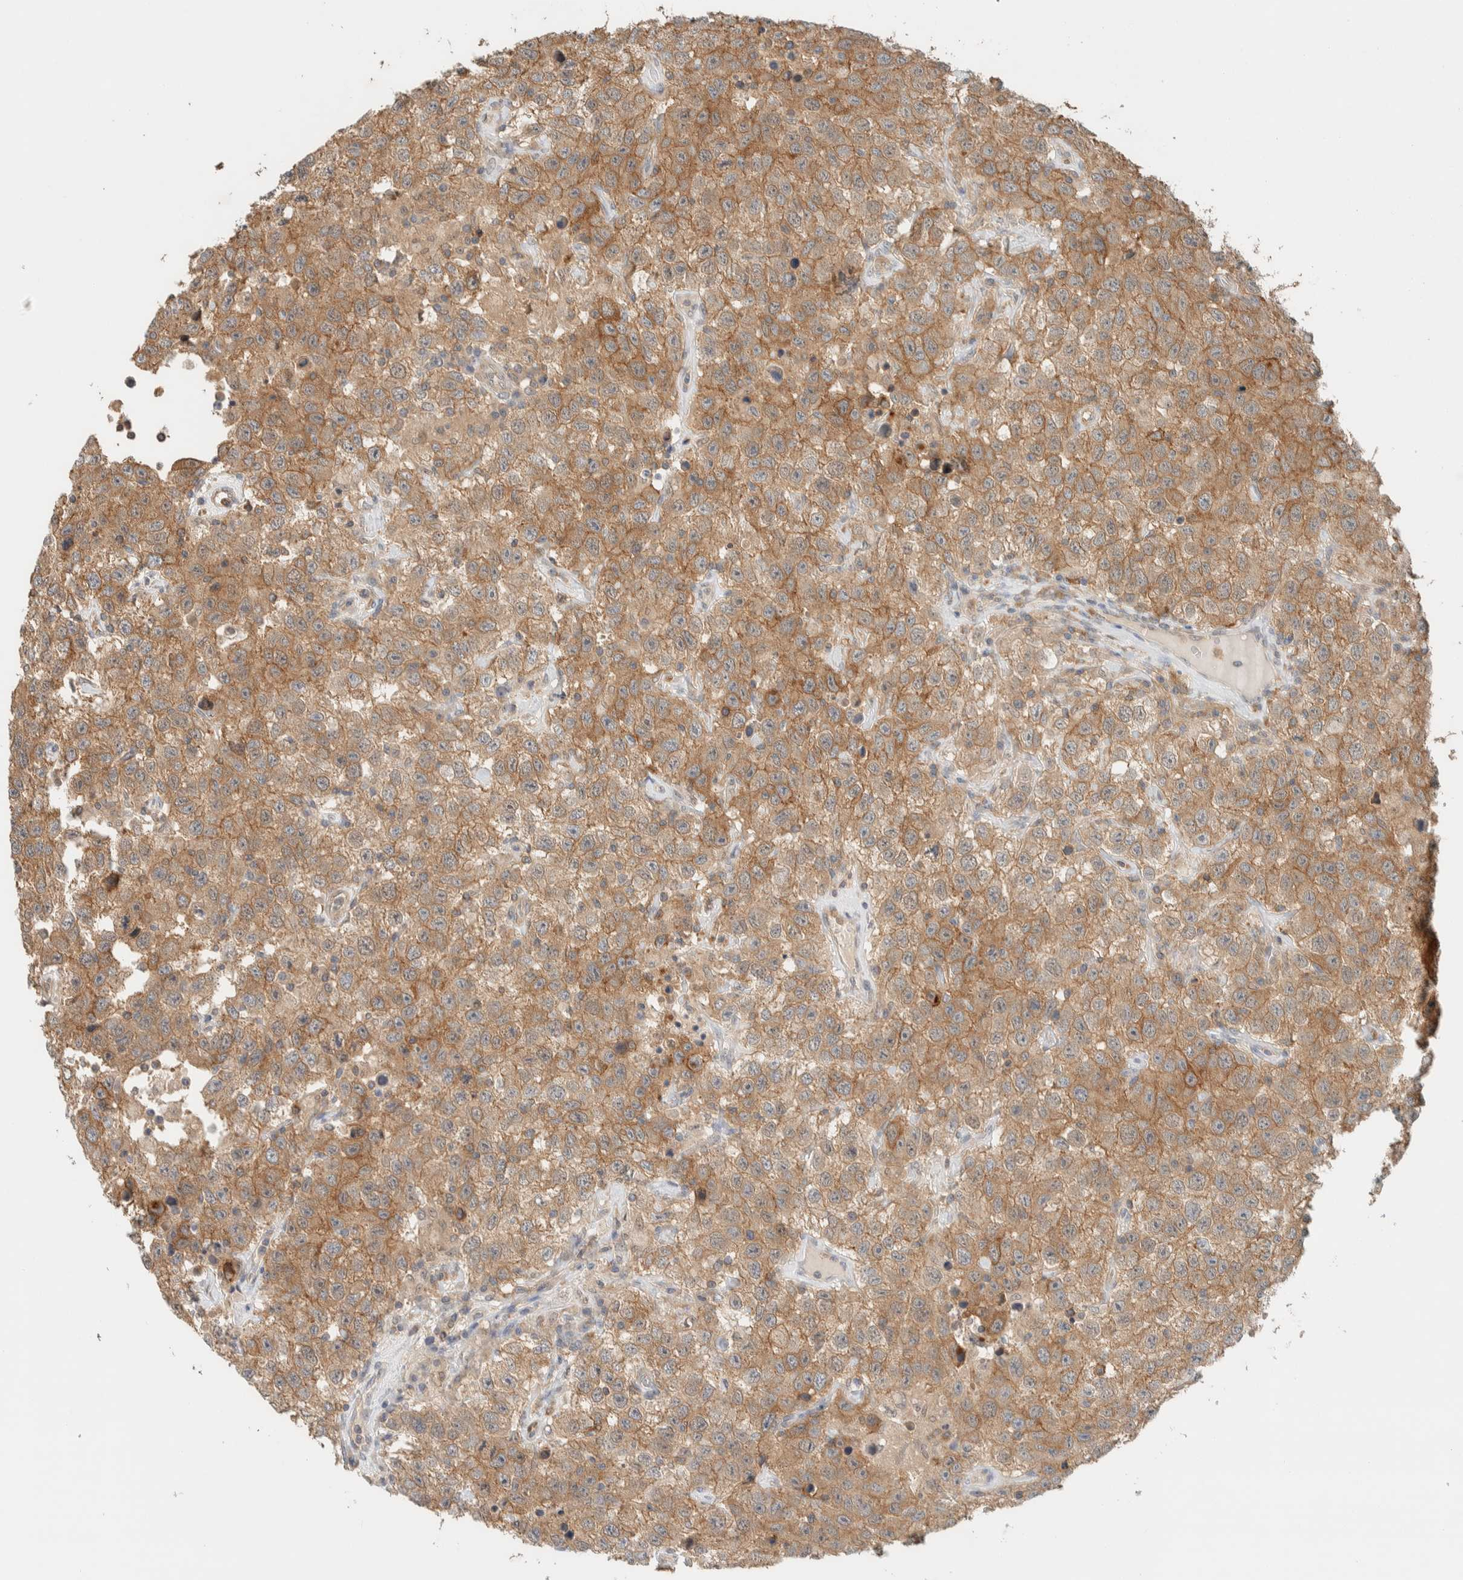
{"staining": {"intensity": "moderate", "quantity": ">75%", "location": "cytoplasmic/membranous"}, "tissue": "testis cancer", "cell_type": "Tumor cells", "image_type": "cancer", "snomed": [{"axis": "morphology", "description": "Seminoma, NOS"}, {"axis": "topography", "description": "Testis"}], "caption": "Testis cancer stained for a protein (brown) exhibits moderate cytoplasmic/membranous positive positivity in about >75% of tumor cells.", "gene": "RAB11FIP1", "patient": {"sex": "male", "age": 41}}